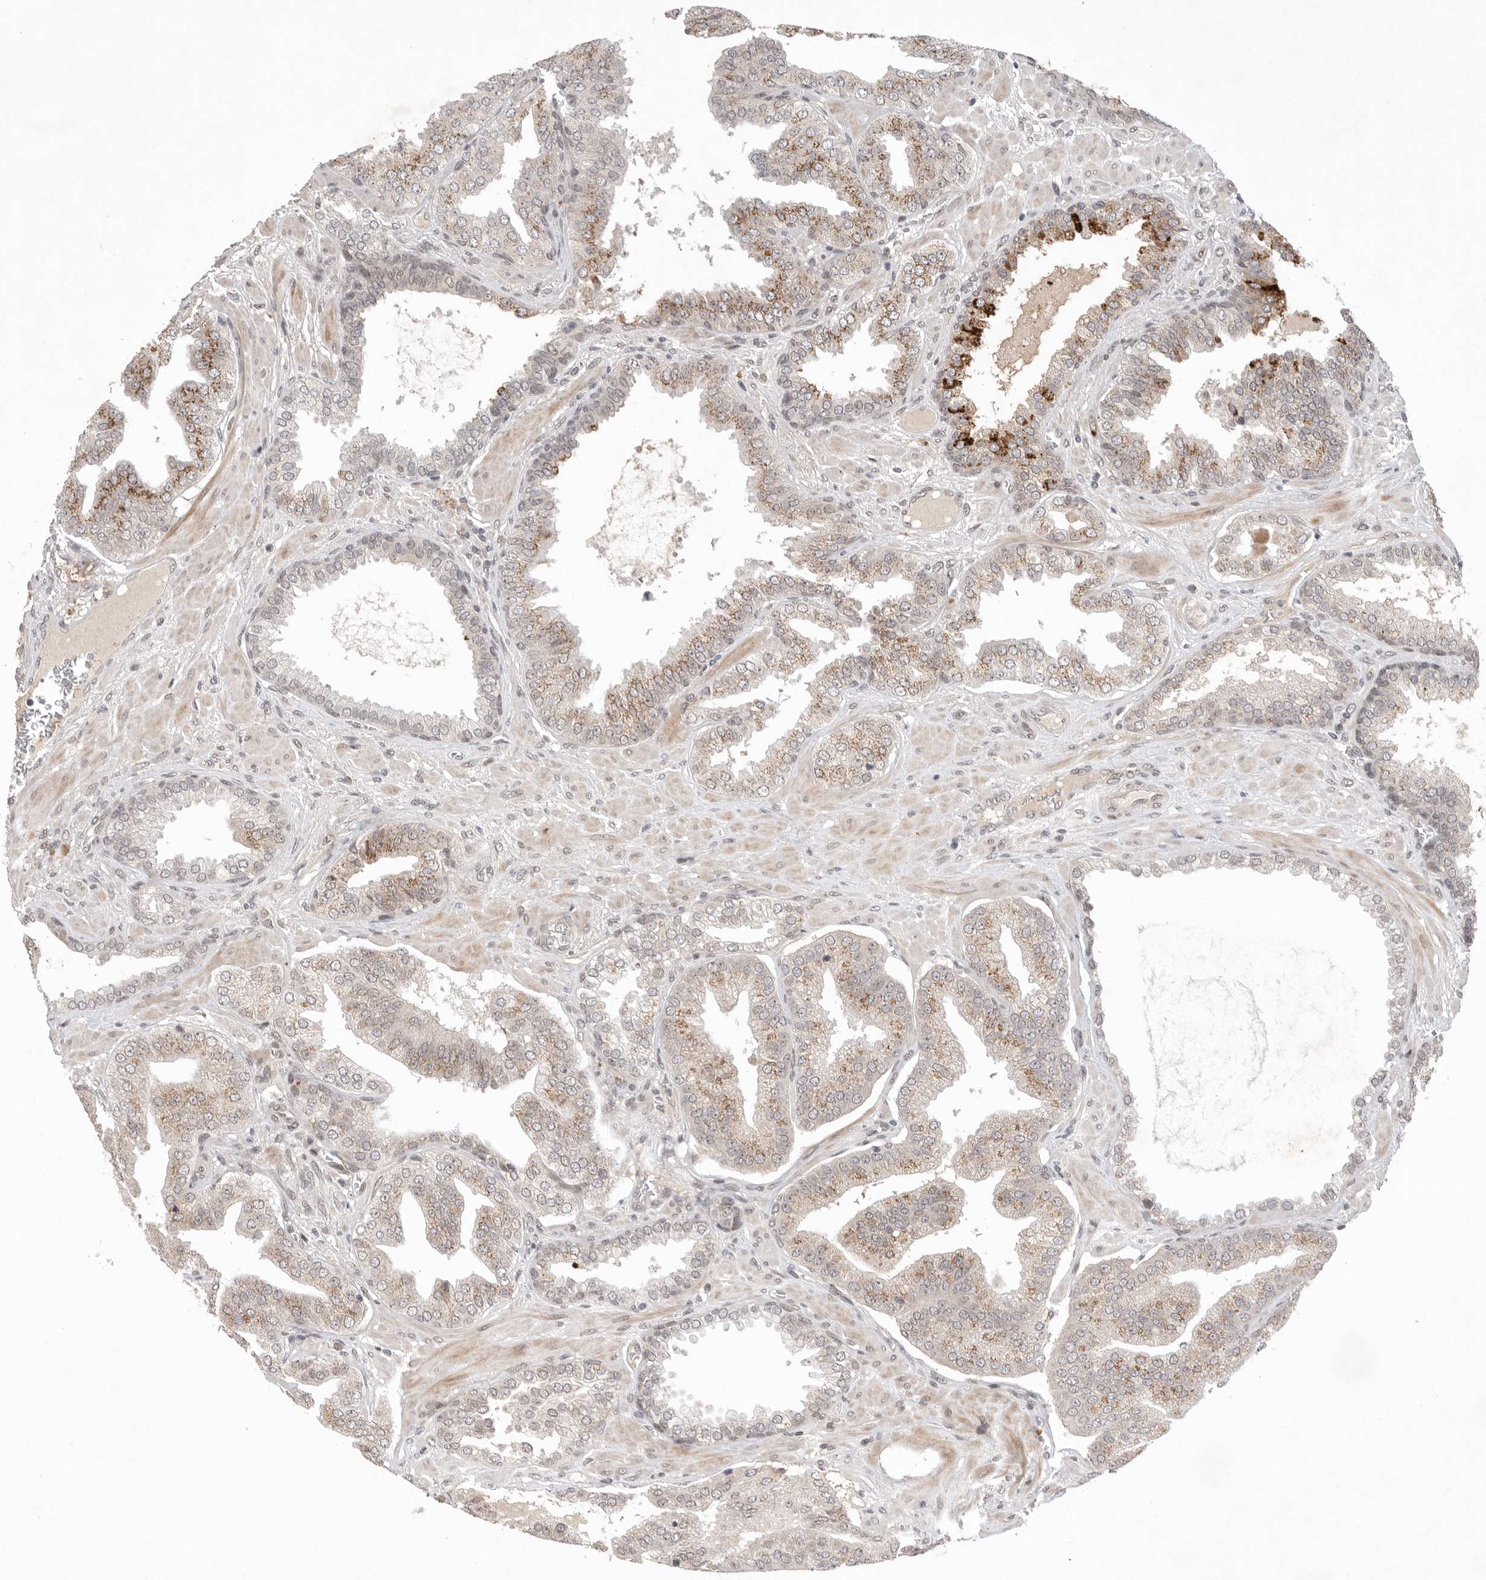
{"staining": {"intensity": "moderate", "quantity": "25%-75%", "location": "cytoplasmic/membranous"}, "tissue": "prostate cancer", "cell_type": "Tumor cells", "image_type": "cancer", "snomed": [{"axis": "morphology", "description": "Adenocarcinoma, Low grade"}, {"axis": "topography", "description": "Prostate"}], "caption": "Immunohistochemical staining of prostate cancer (low-grade adenocarcinoma) shows medium levels of moderate cytoplasmic/membranous protein staining in about 25%-75% of tumor cells.", "gene": "LEMD3", "patient": {"sex": "male", "age": 62}}